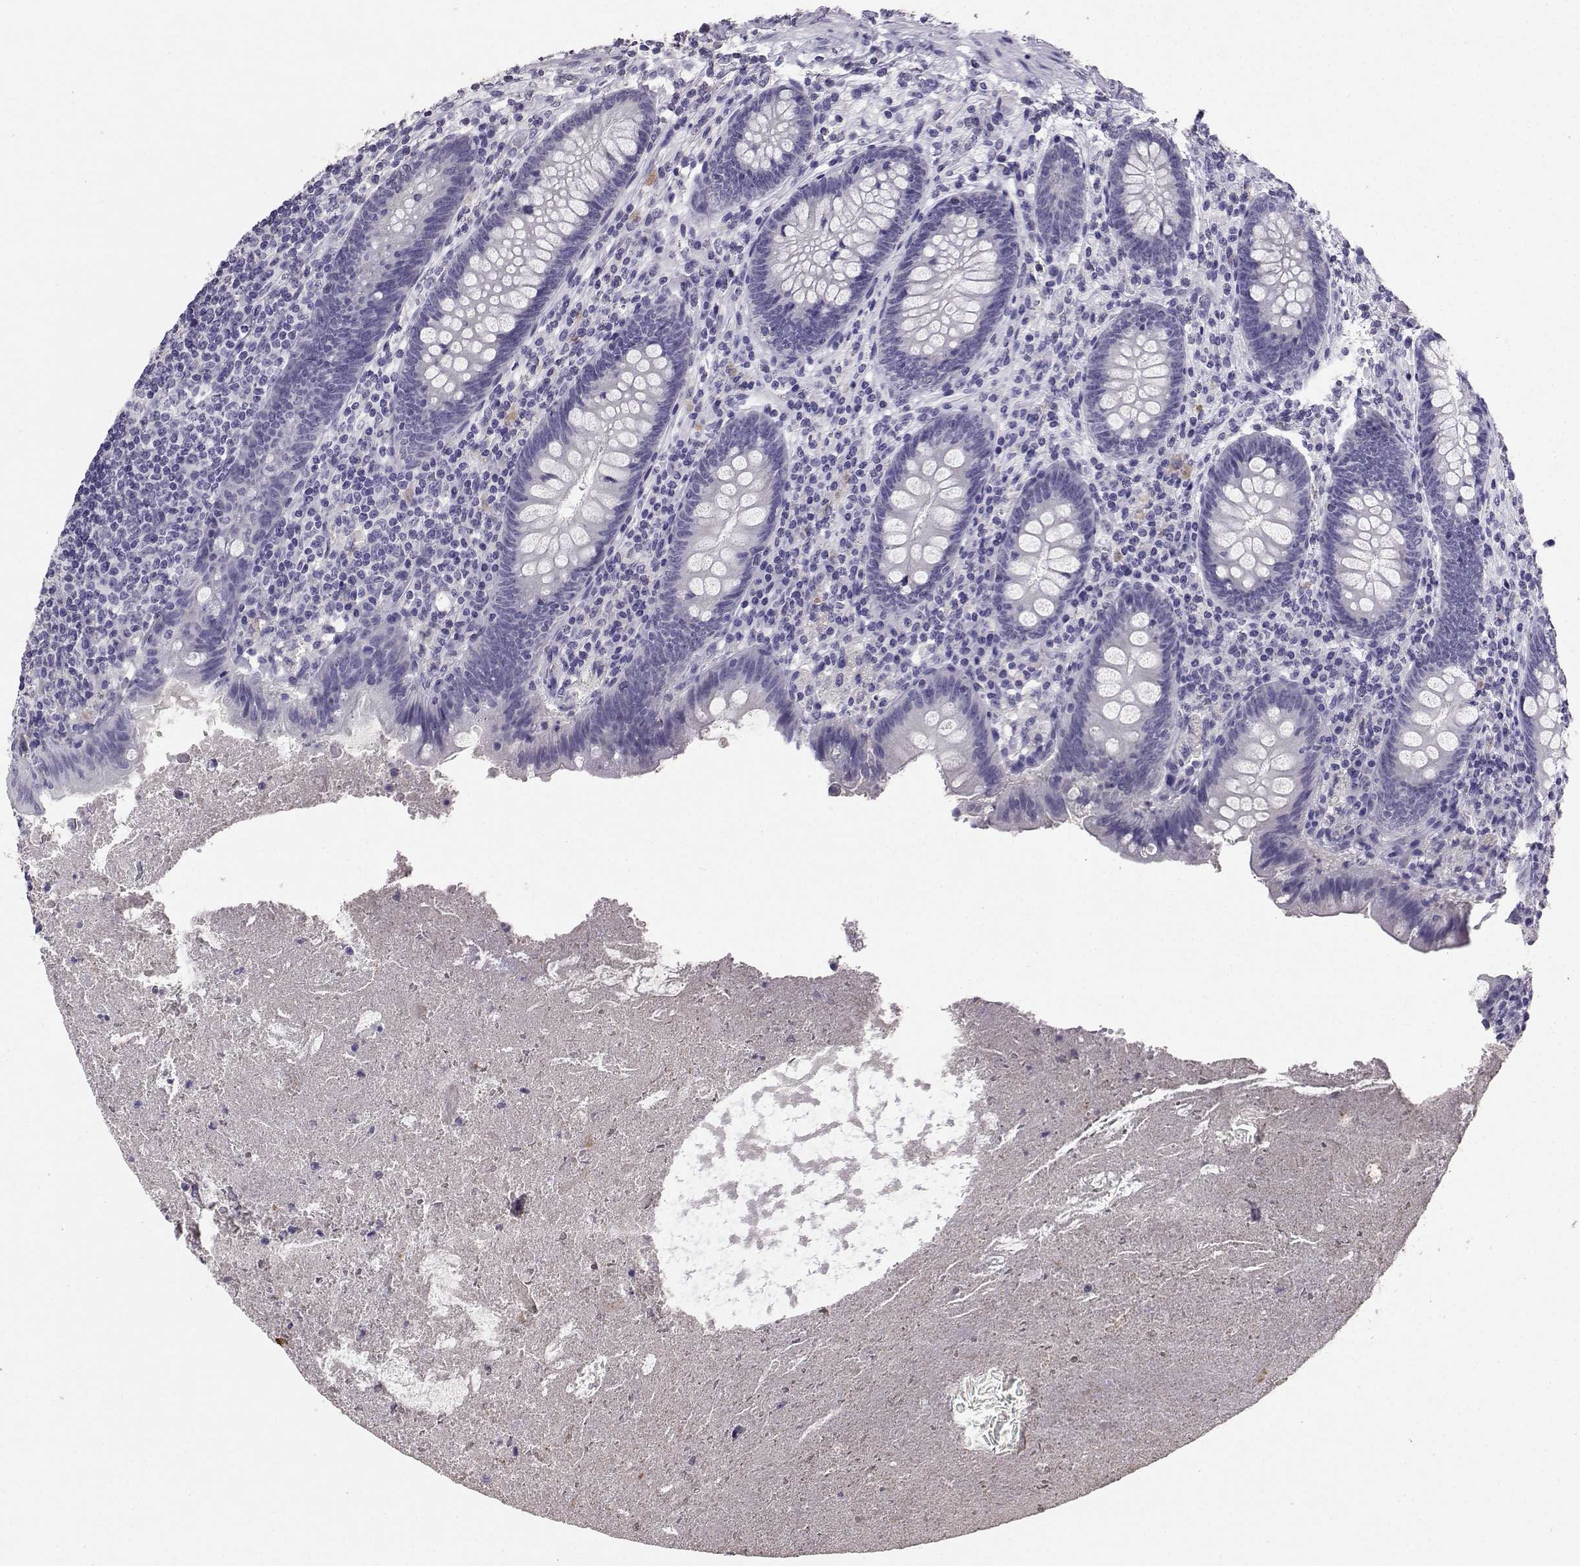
{"staining": {"intensity": "negative", "quantity": "none", "location": "none"}, "tissue": "appendix", "cell_type": "Glandular cells", "image_type": "normal", "snomed": [{"axis": "morphology", "description": "Normal tissue, NOS"}, {"axis": "topography", "description": "Appendix"}], "caption": "Appendix stained for a protein using IHC demonstrates no positivity glandular cells.", "gene": "SPAG11A", "patient": {"sex": "male", "age": 47}}